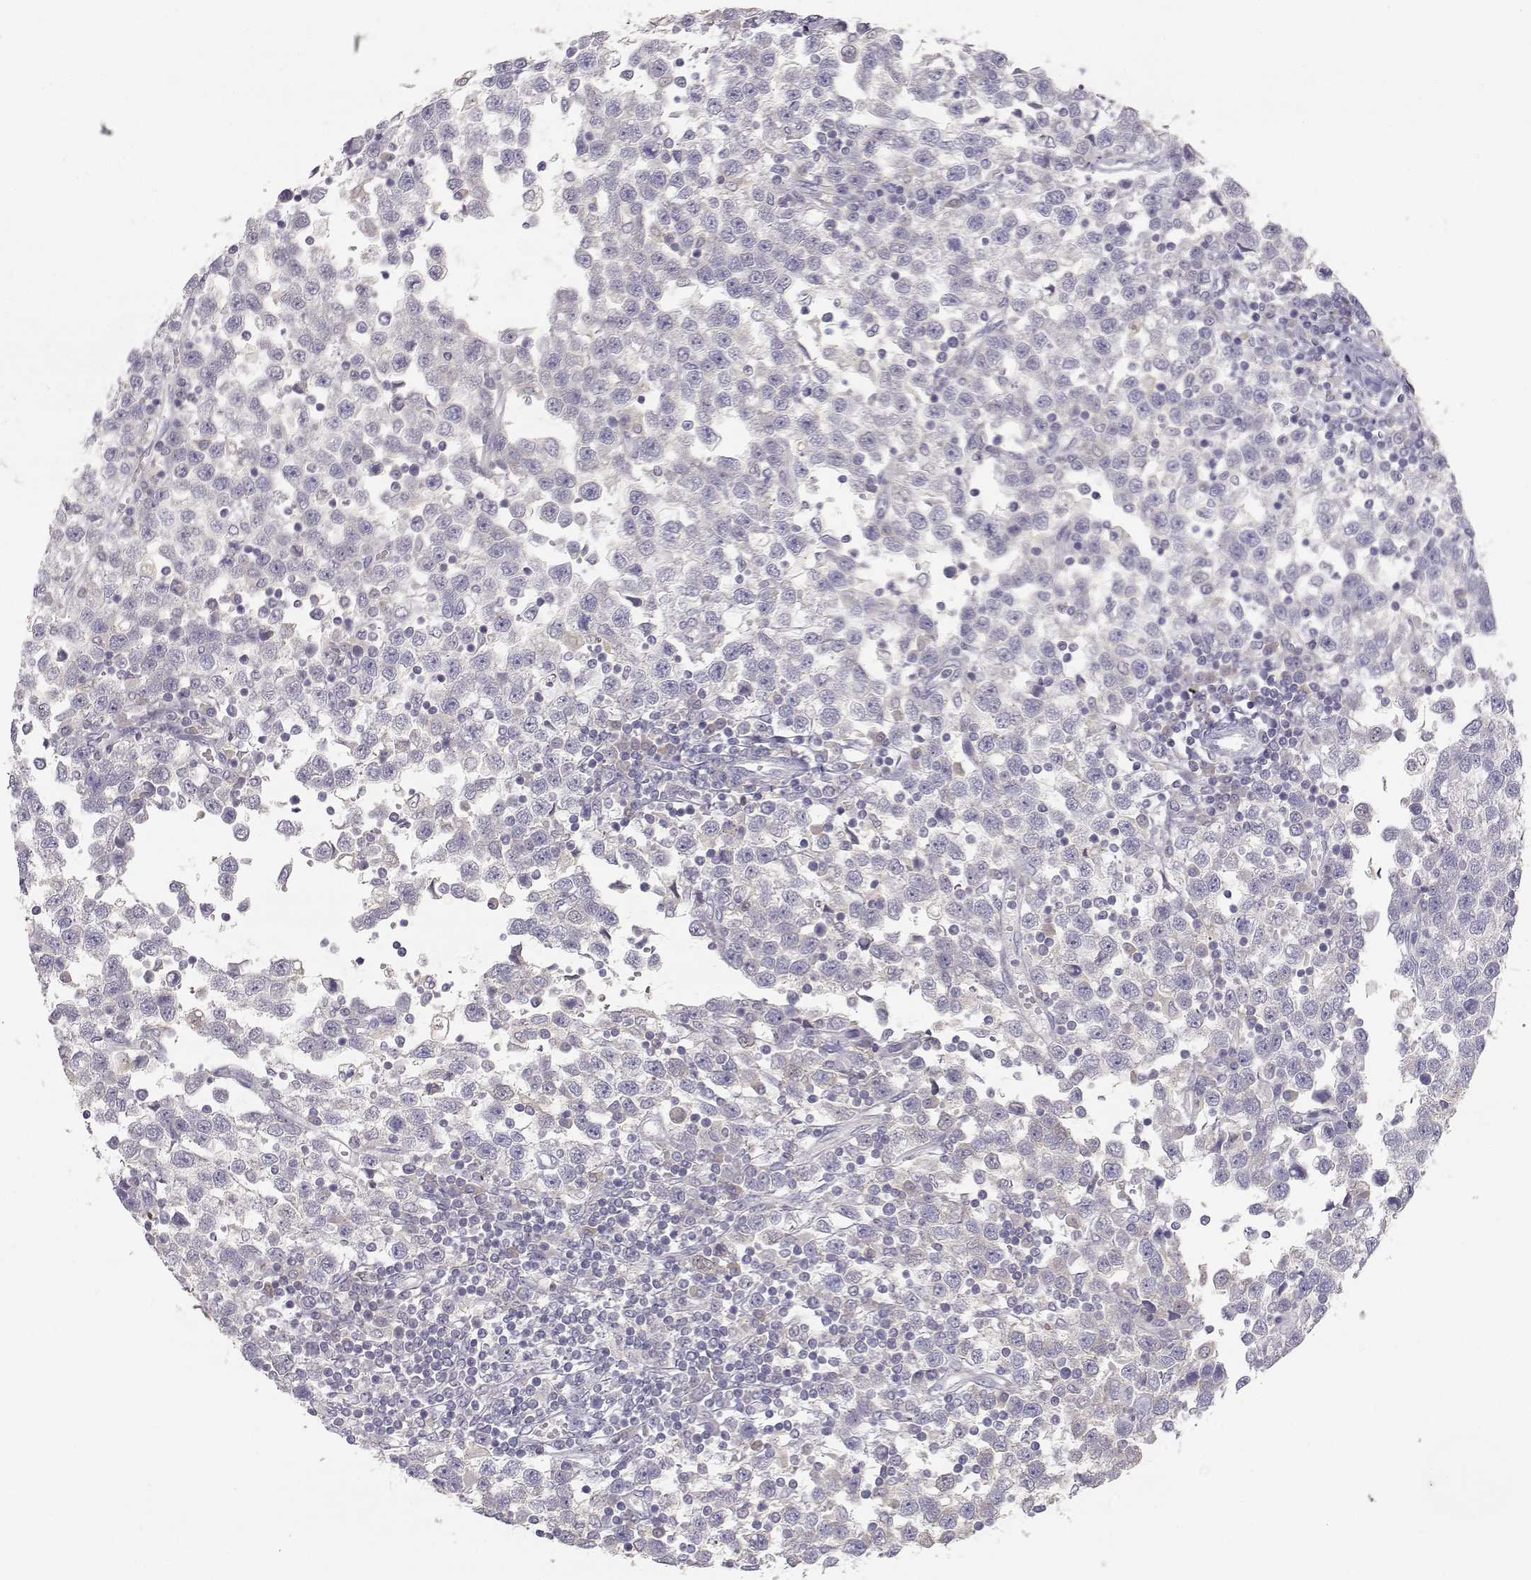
{"staining": {"intensity": "negative", "quantity": "none", "location": "none"}, "tissue": "testis cancer", "cell_type": "Tumor cells", "image_type": "cancer", "snomed": [{"axis": "morphology", "description": "Seminoma, NOS"}, {"axis": "topography", "description": "Testis"}], "caption": "Immunohistochemistry (IHC) photomicrograph of seminoma (testis) stained for a protein (brown), which displays no positivity in tumor cells.", "gene": "SLCO6A1", "patient": {"sex": "male", "age": 34}}